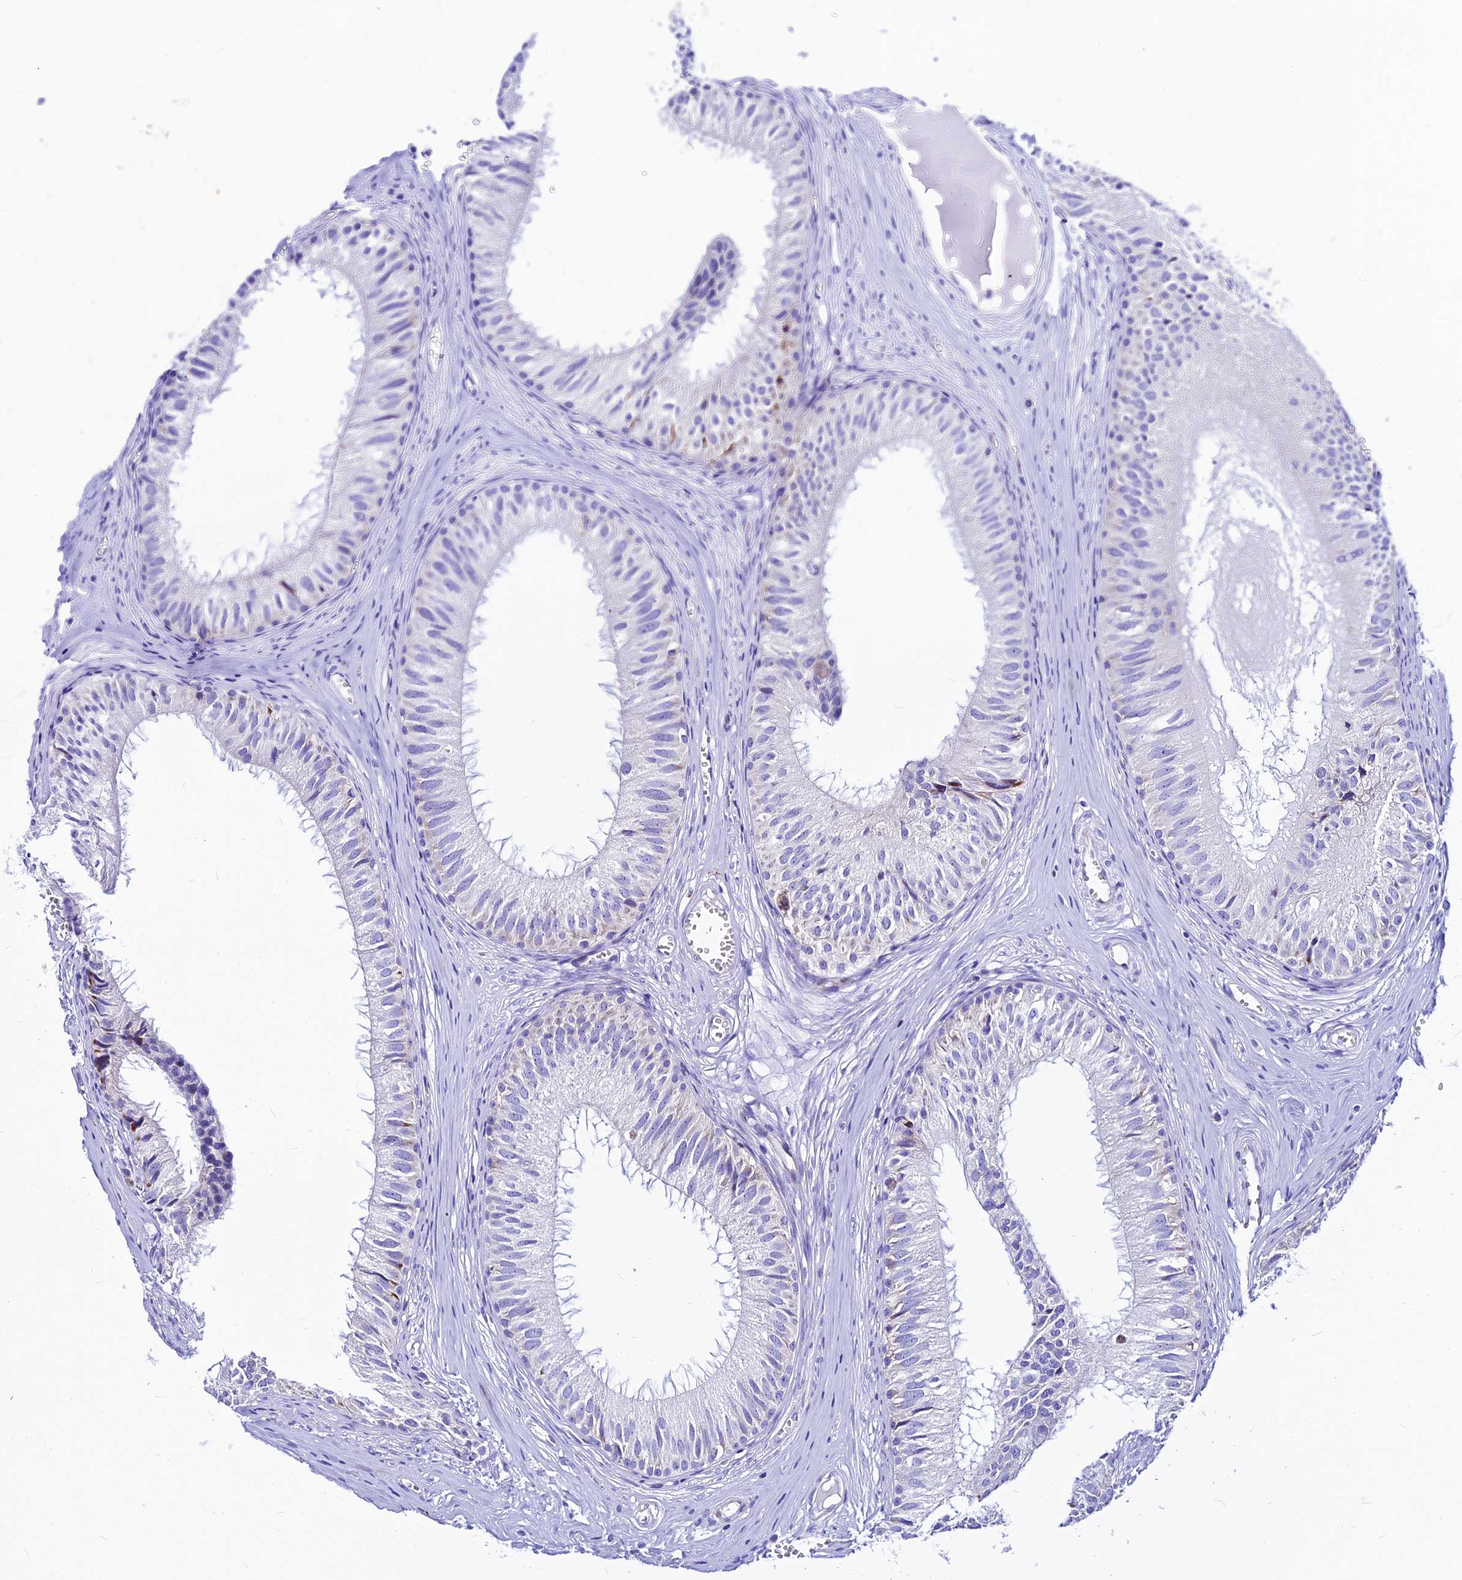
{"staining": {"intensity": "negative", "quantity": "none", "location": "none"}, "tissue": "epididymis", "cell_type": "Glandular cells", "image_type": "normal", "snomed": [{"axis": "morphology", "description": "Normal tissue, NOS"}, {"axis": "topography", "description": "Epididymis"}], "caption": "DAB (3,3'-diaminobenzidine) immunohistochemical staining of normal epididymis shows no significant positivity in glandular cells.", "gene": "CNOT6", "patient": {"sex": "male", "age": 36}}